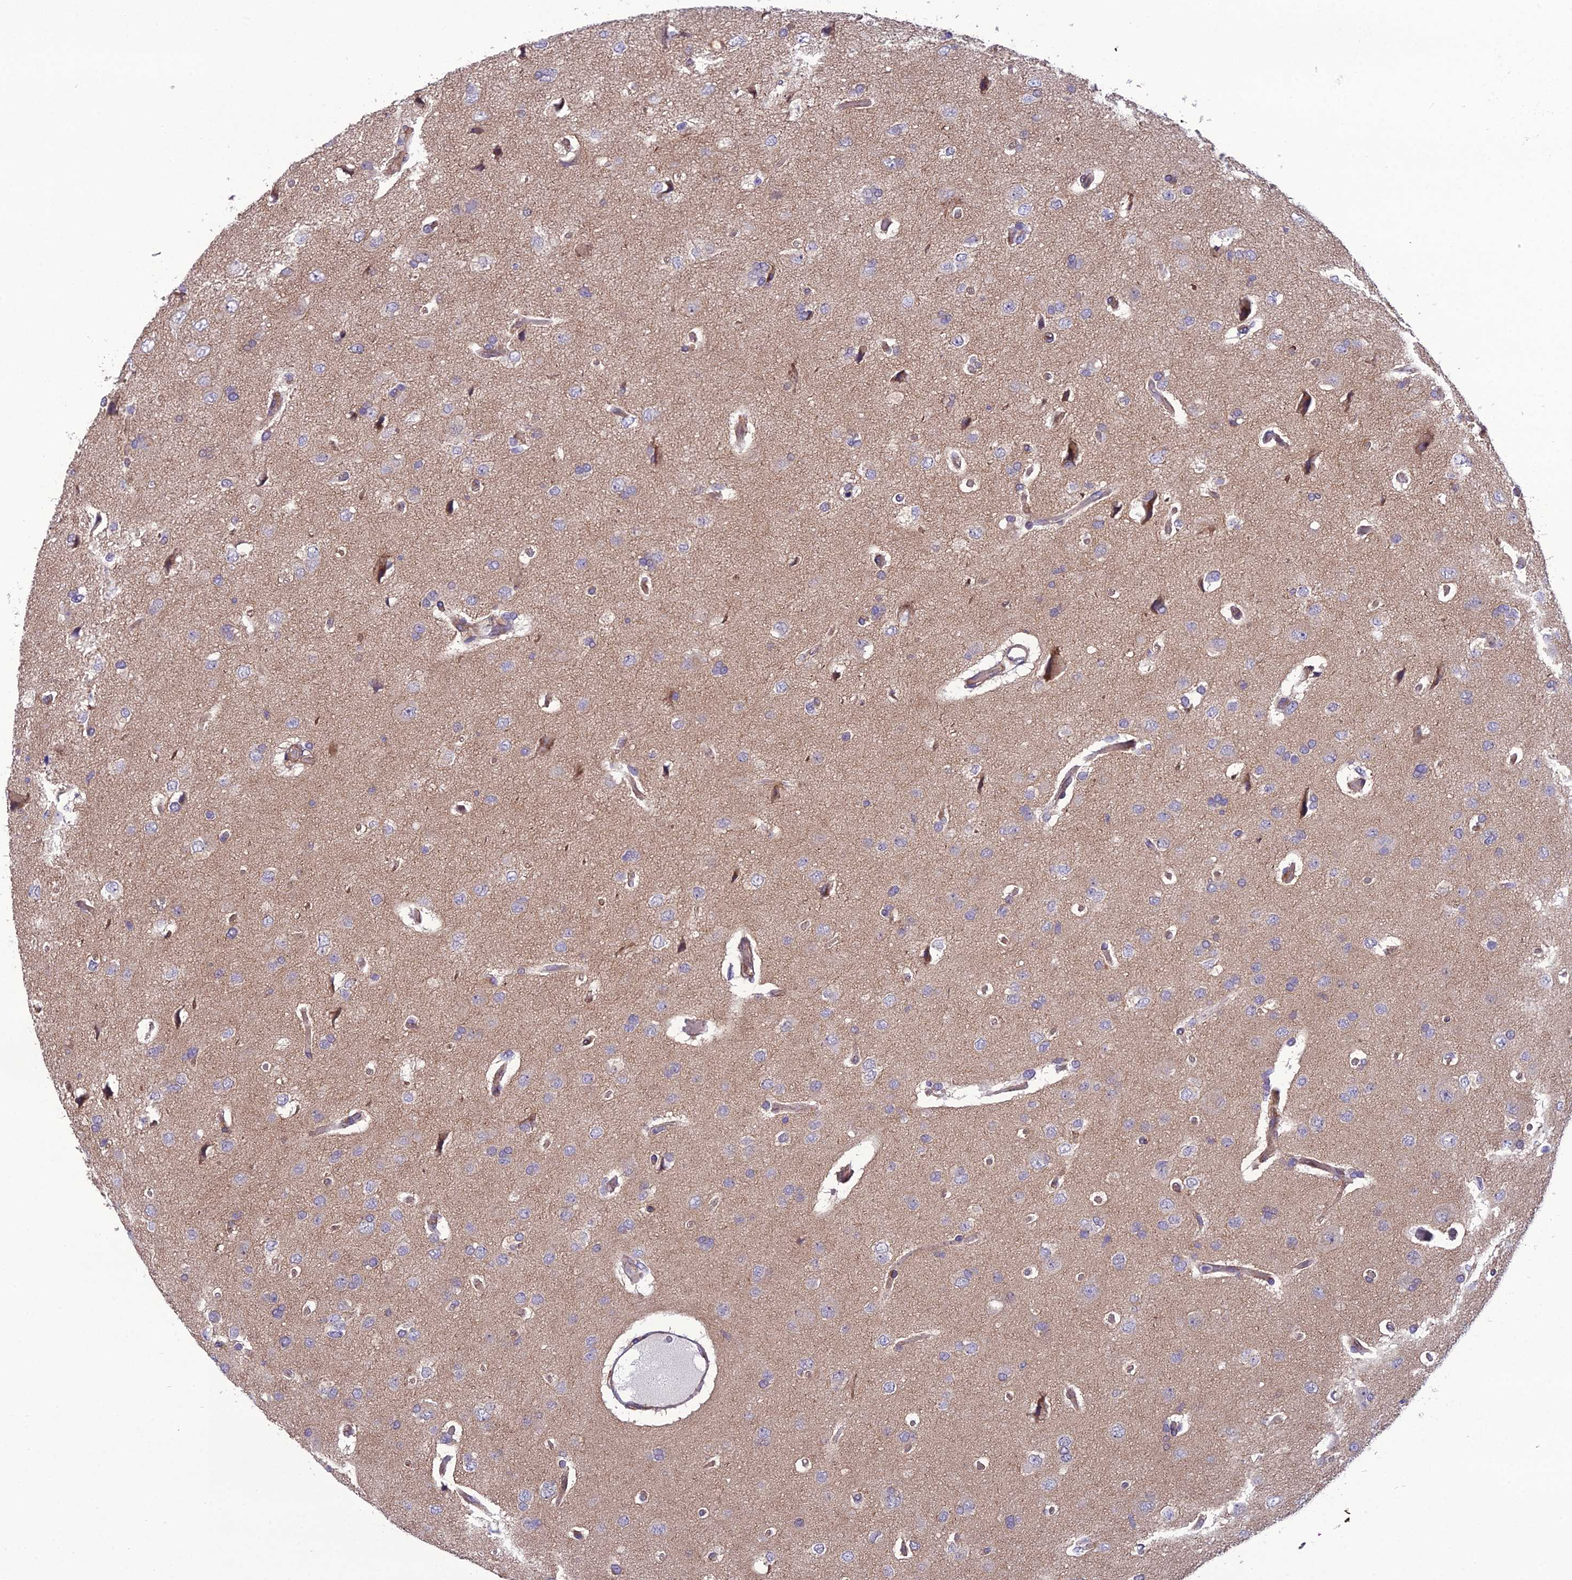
{"staining": {"intensity": "negative", "quantity": "none", "location": "none"}, "tissue": "glioma", "cell_type": "Tumor cells", "image_type": "cancer", "snomed": [{"axis": "morphology", "description": "Glioma, malignant, High grade"}, {"axis": "topography", "description": "Brain"}], "caption": "High power microscopy photomicrograph of an immunohistochemistry (IHC) image of glioma, revealing no significant staining in tumor cells. Nuclei are stained in blue.", "gene": "NODAL", "patient": {"sex": "male", "age": 77}}